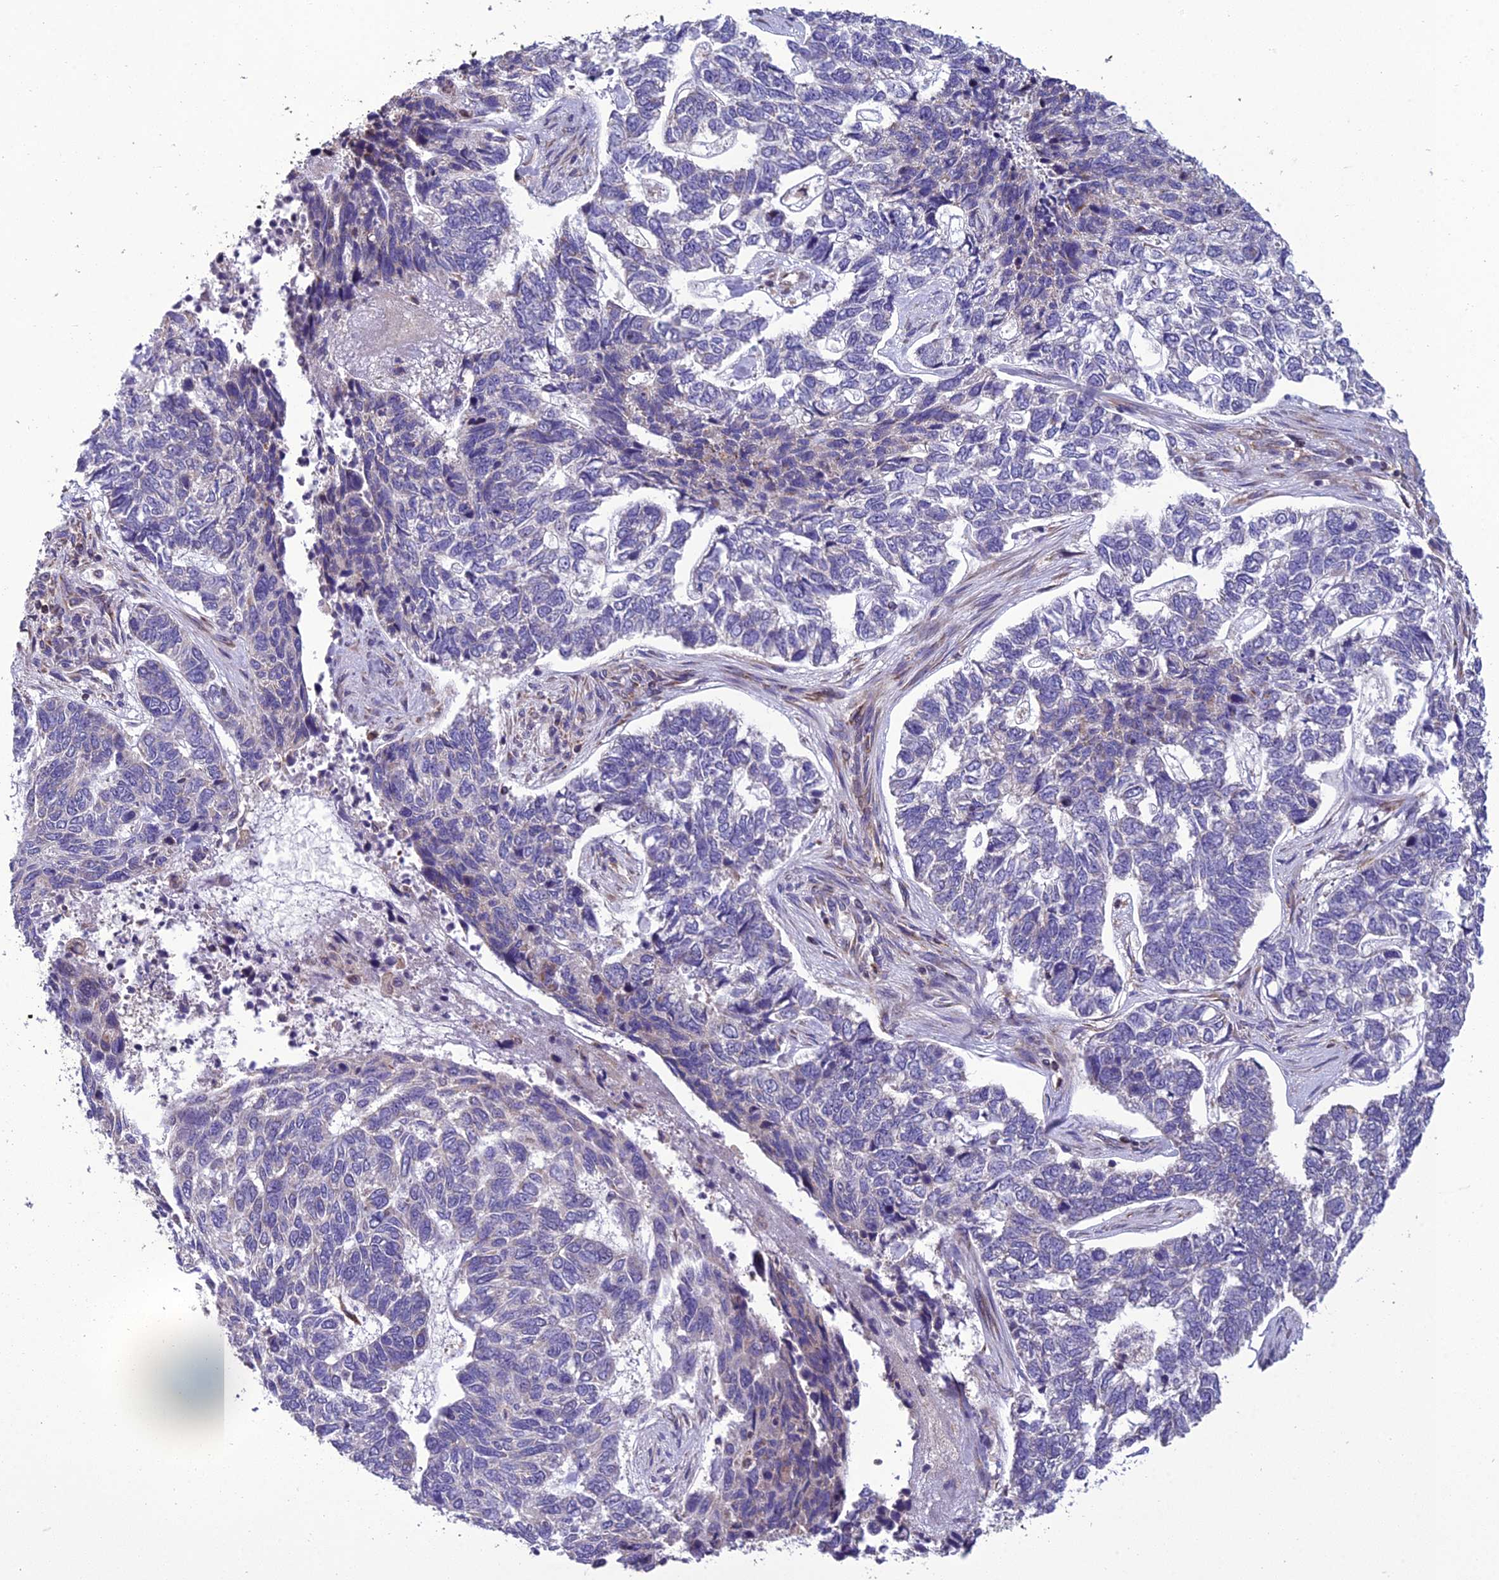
{"staining": {"intensity": "negative", "quantity": "none", "location": "none"}, "tissue": "skin cancer", "cell_type": "Tumor cells", "image_type": "cancer", "snomed": [{"axis": "morphology", "description": "Basal cell carcinoma"}, {"axis": "topography", "description": "Skin"}], "caption": "The micrograph shows no staining of tumor cells in skin basal cell carcinoma.", "gene": "GIMAP1", "patient": {"sex": "female", "age": 65}}